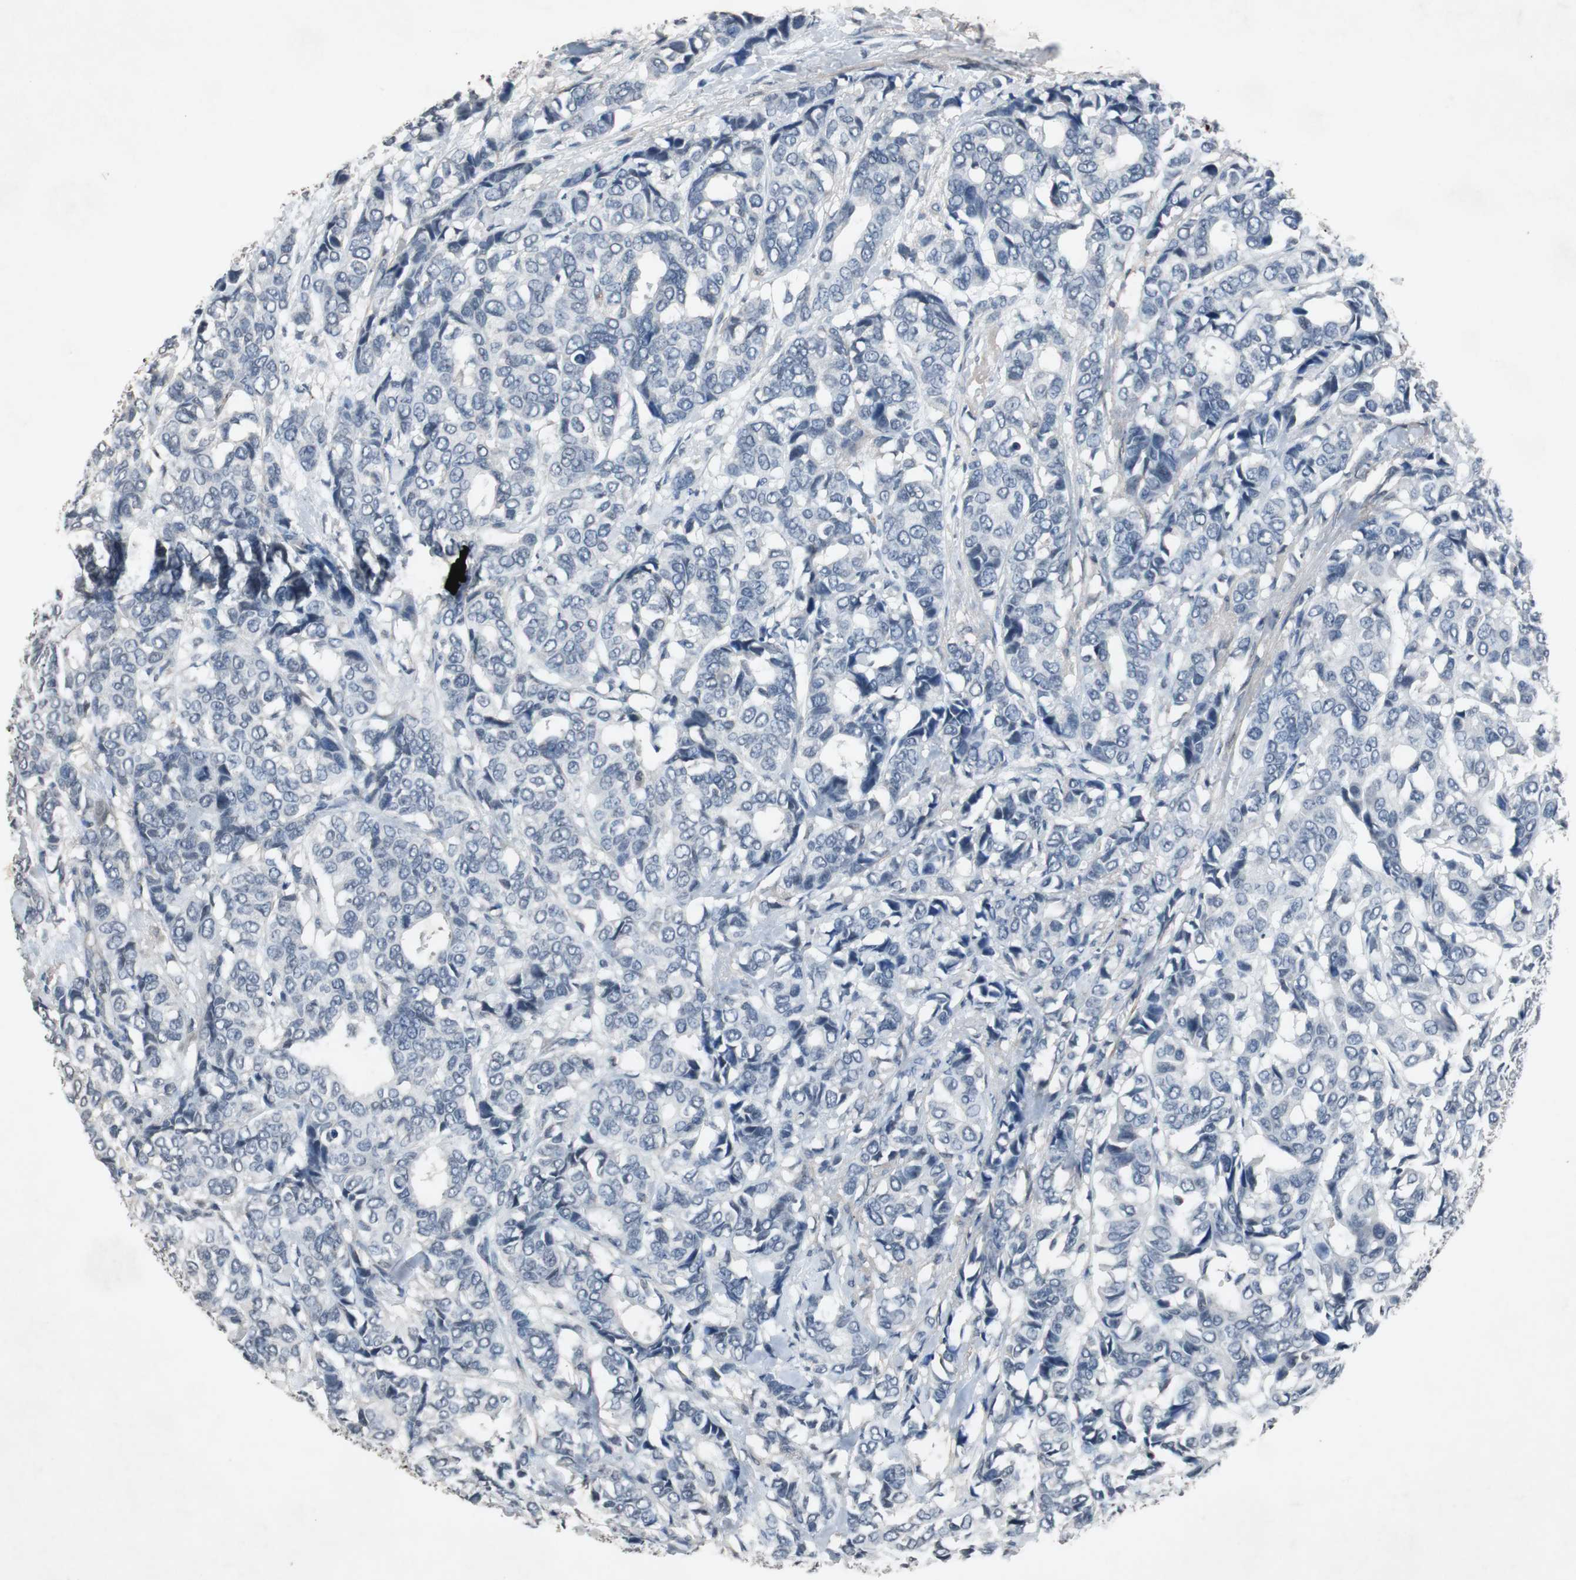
{"staining": {"intensity": "negative", "quantity": "none", "location": "none"}, "tissue": "breast cancer", "cell_type": "Tumor cells", "image_type": "cancer", "snomed": [{"axis": "morphology", "description": "Duct carcinoma"}, {"axis": "topography", "description": "Breast"}], "caption": "IHC histopathology image of human breast invasive ductal carcinoma stained for a protein (brown), which exhibits no expression in tumor cells.", "gene": "ADNP2", "patient": {"sex": "female", "age": 87}}